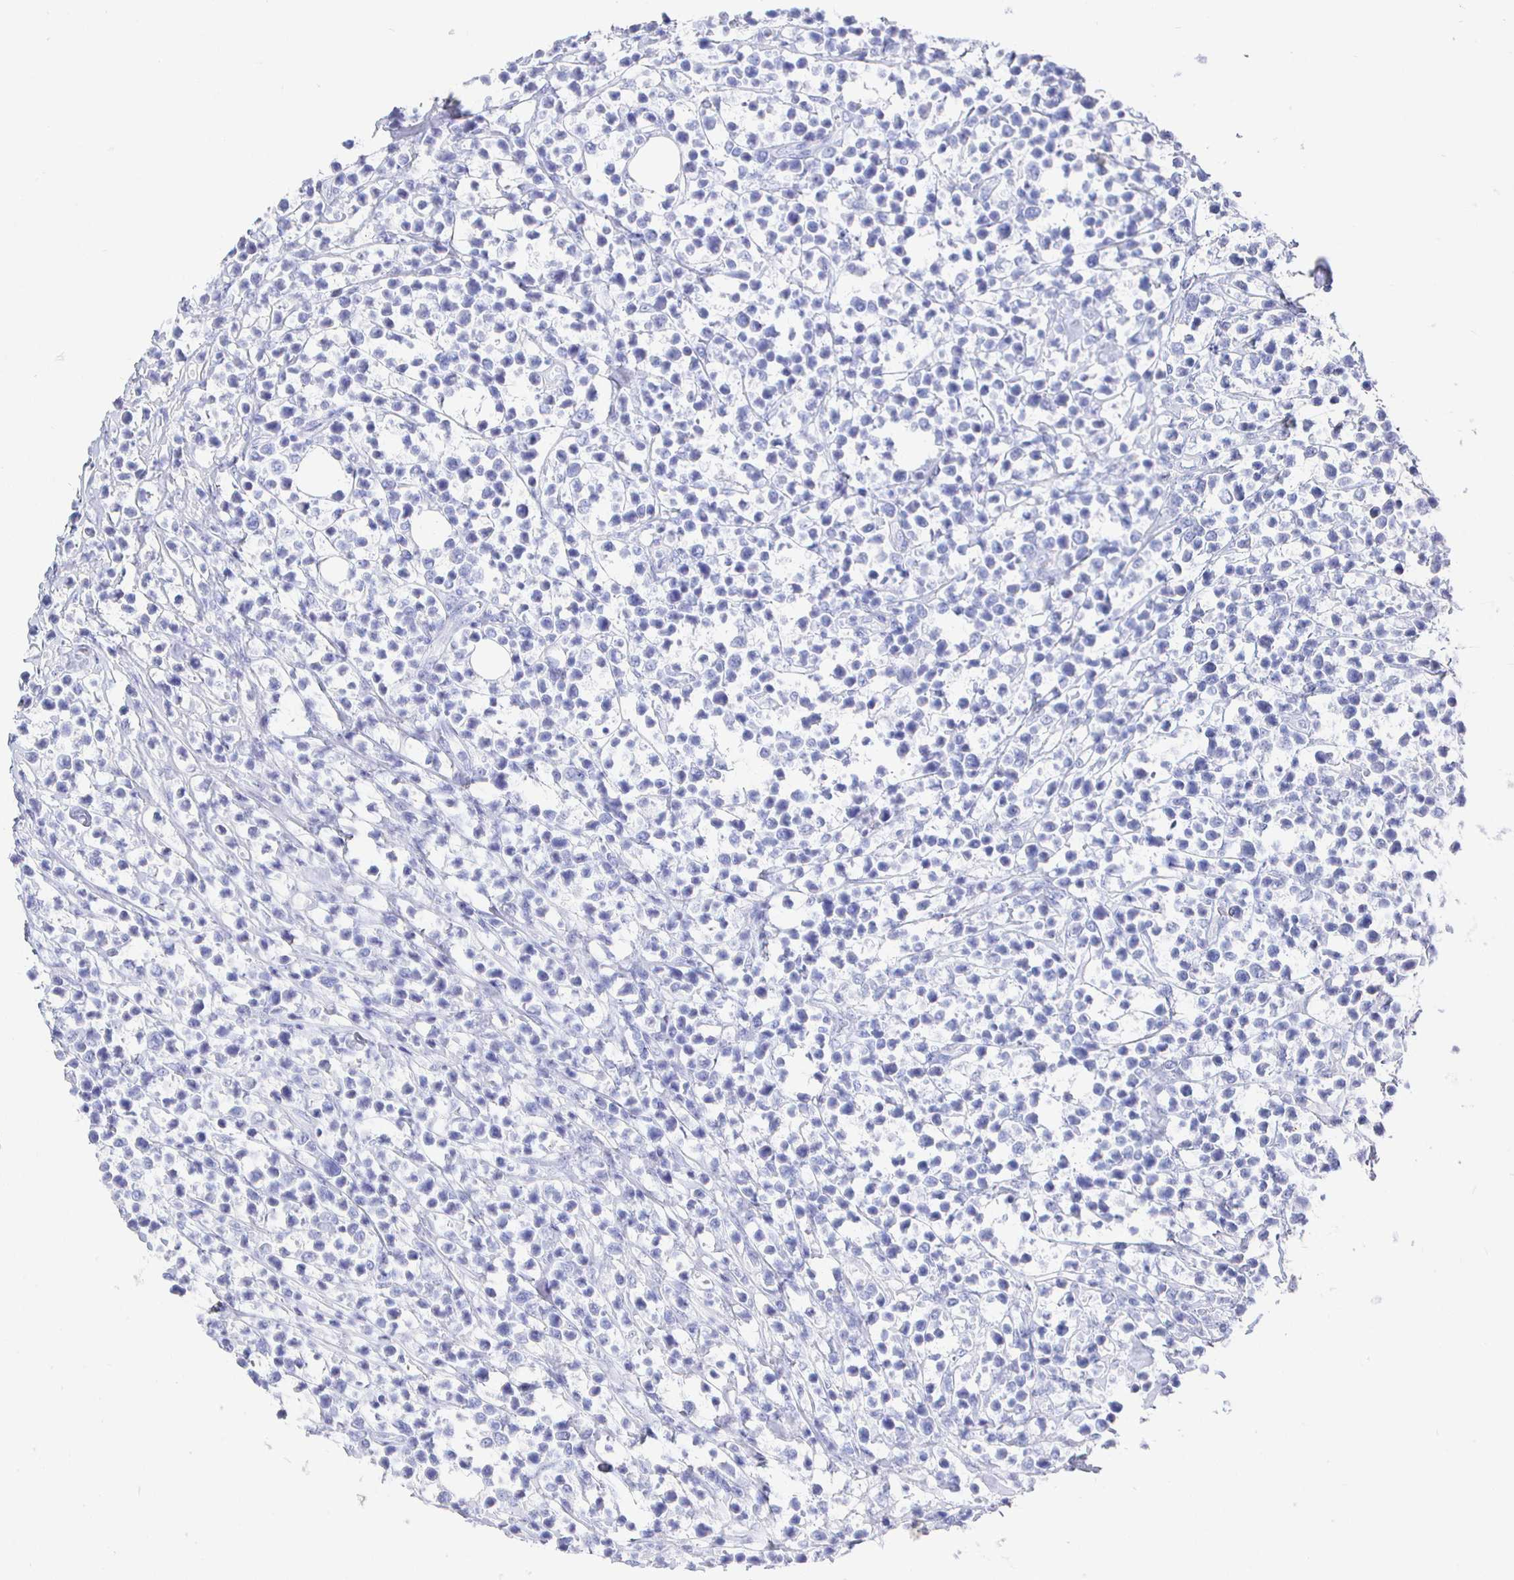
{"staining": {"intensity": "negative", "quantity": "none", "location": "none"}, "tissue": "lymphoma", "cell_type": "Tumor cells", "image_type": "cancer", "snomed": [{"axis": "morphology", "description": "Malignant lymphoma, non-Hodgkin's type, Low grade"}, {"axis": "topography", "description": "Lymph node"}], "caption": "A micrograph of lymphoma stained for a protein demonstrates no brown staining in tumor cells. (Stains: DAB IHC with hematoxylin counter stain, Microscopy: brightfield microscopy at high magnification).", "gene": "CLCA1", "patient": {"sex": "male", "age": 60}}